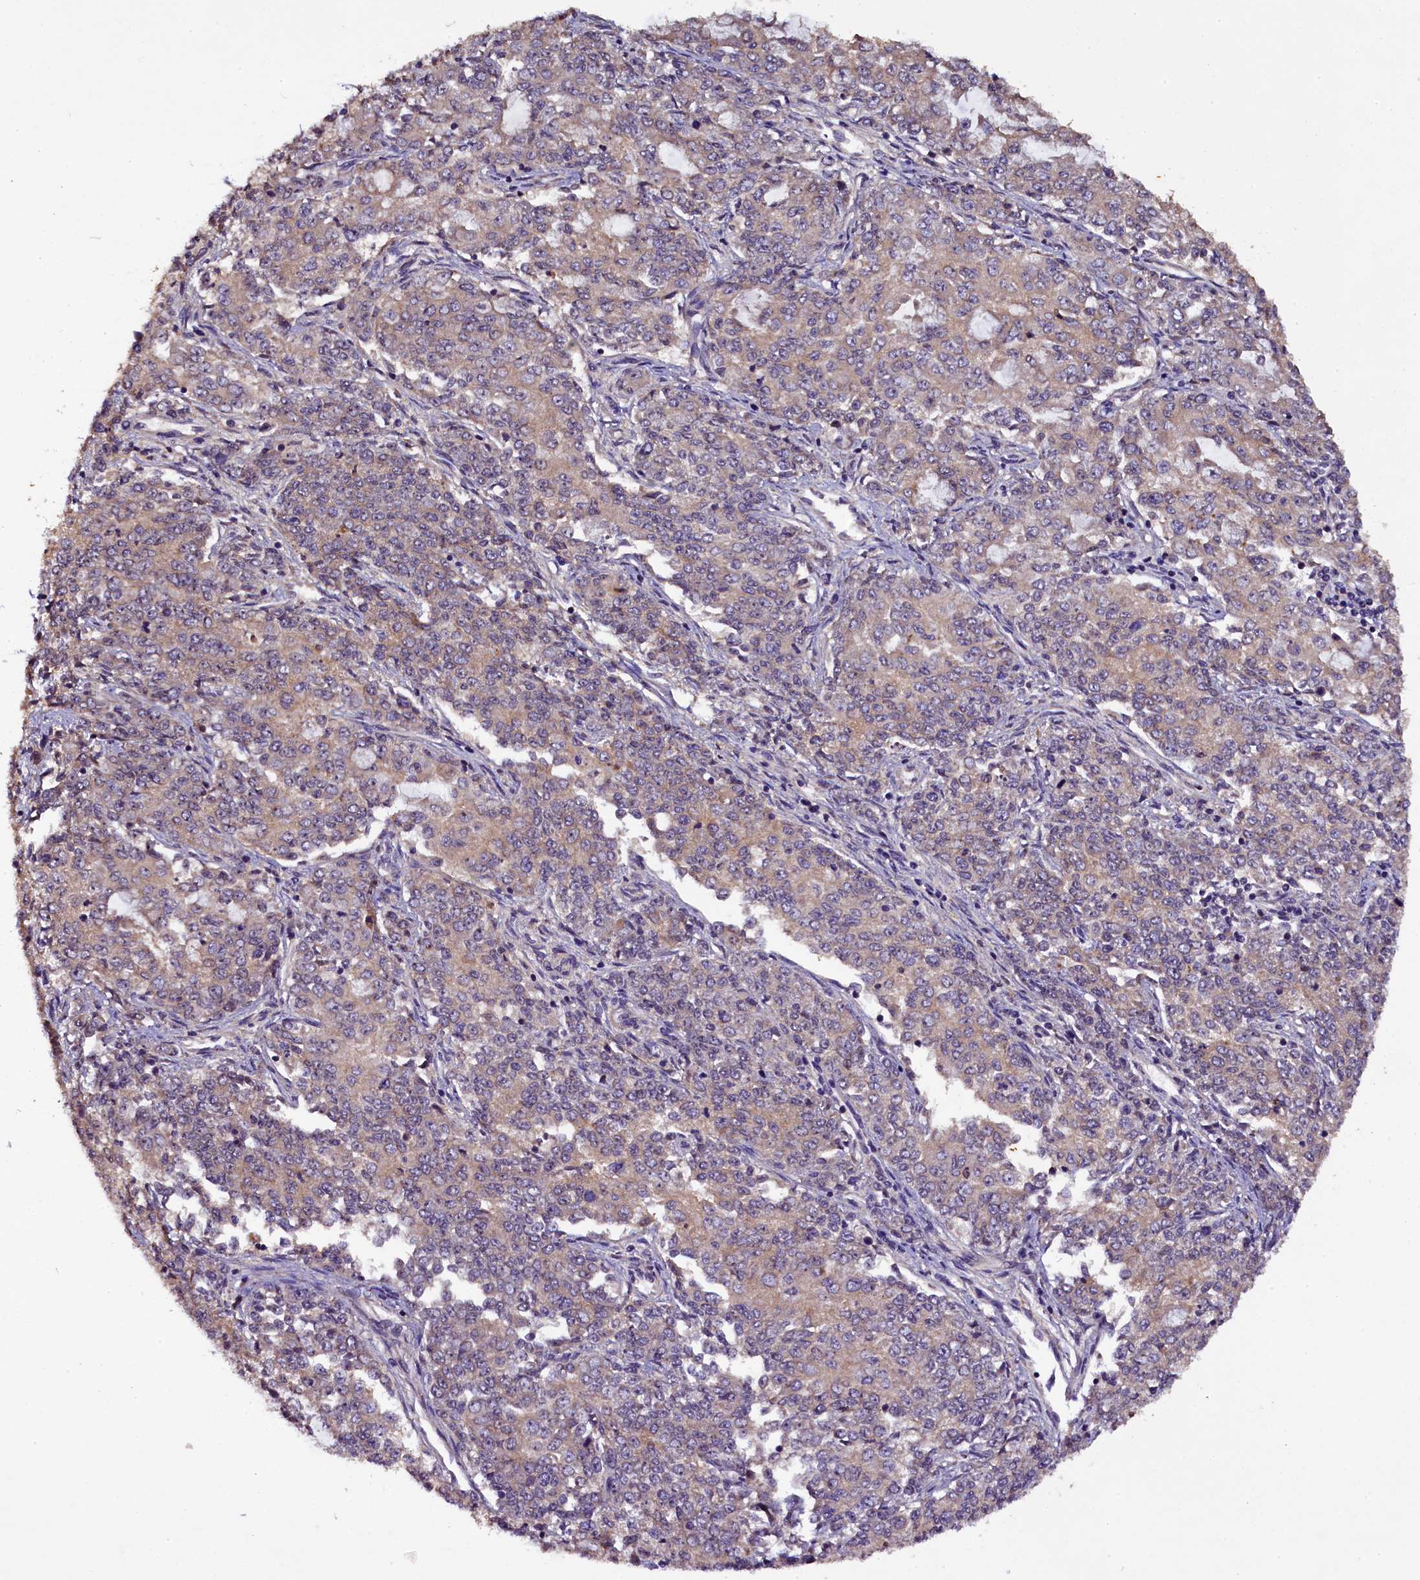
{"staining": {"intensity": "weak", "quantity": "<25%", "location": "cytoplasmic/membranous"}, "tissue": "endometrial cancer", "cell_type": "Tumor cells", "image_type": "cancer", "snomed": [{"axis": "morphology", "description": "Adenocarcinoma, NOS"}, {"axis": "topography", "description": "Endometrium"}], "caption": "Immunohistochemical staining of endometrial cancer demonstrates no significant positivity in tumor cells. (IHC, brightfield microscopy, high magnification).", "gene": "PLXNB1", "patient": {"sex": "female", "age": 50}}